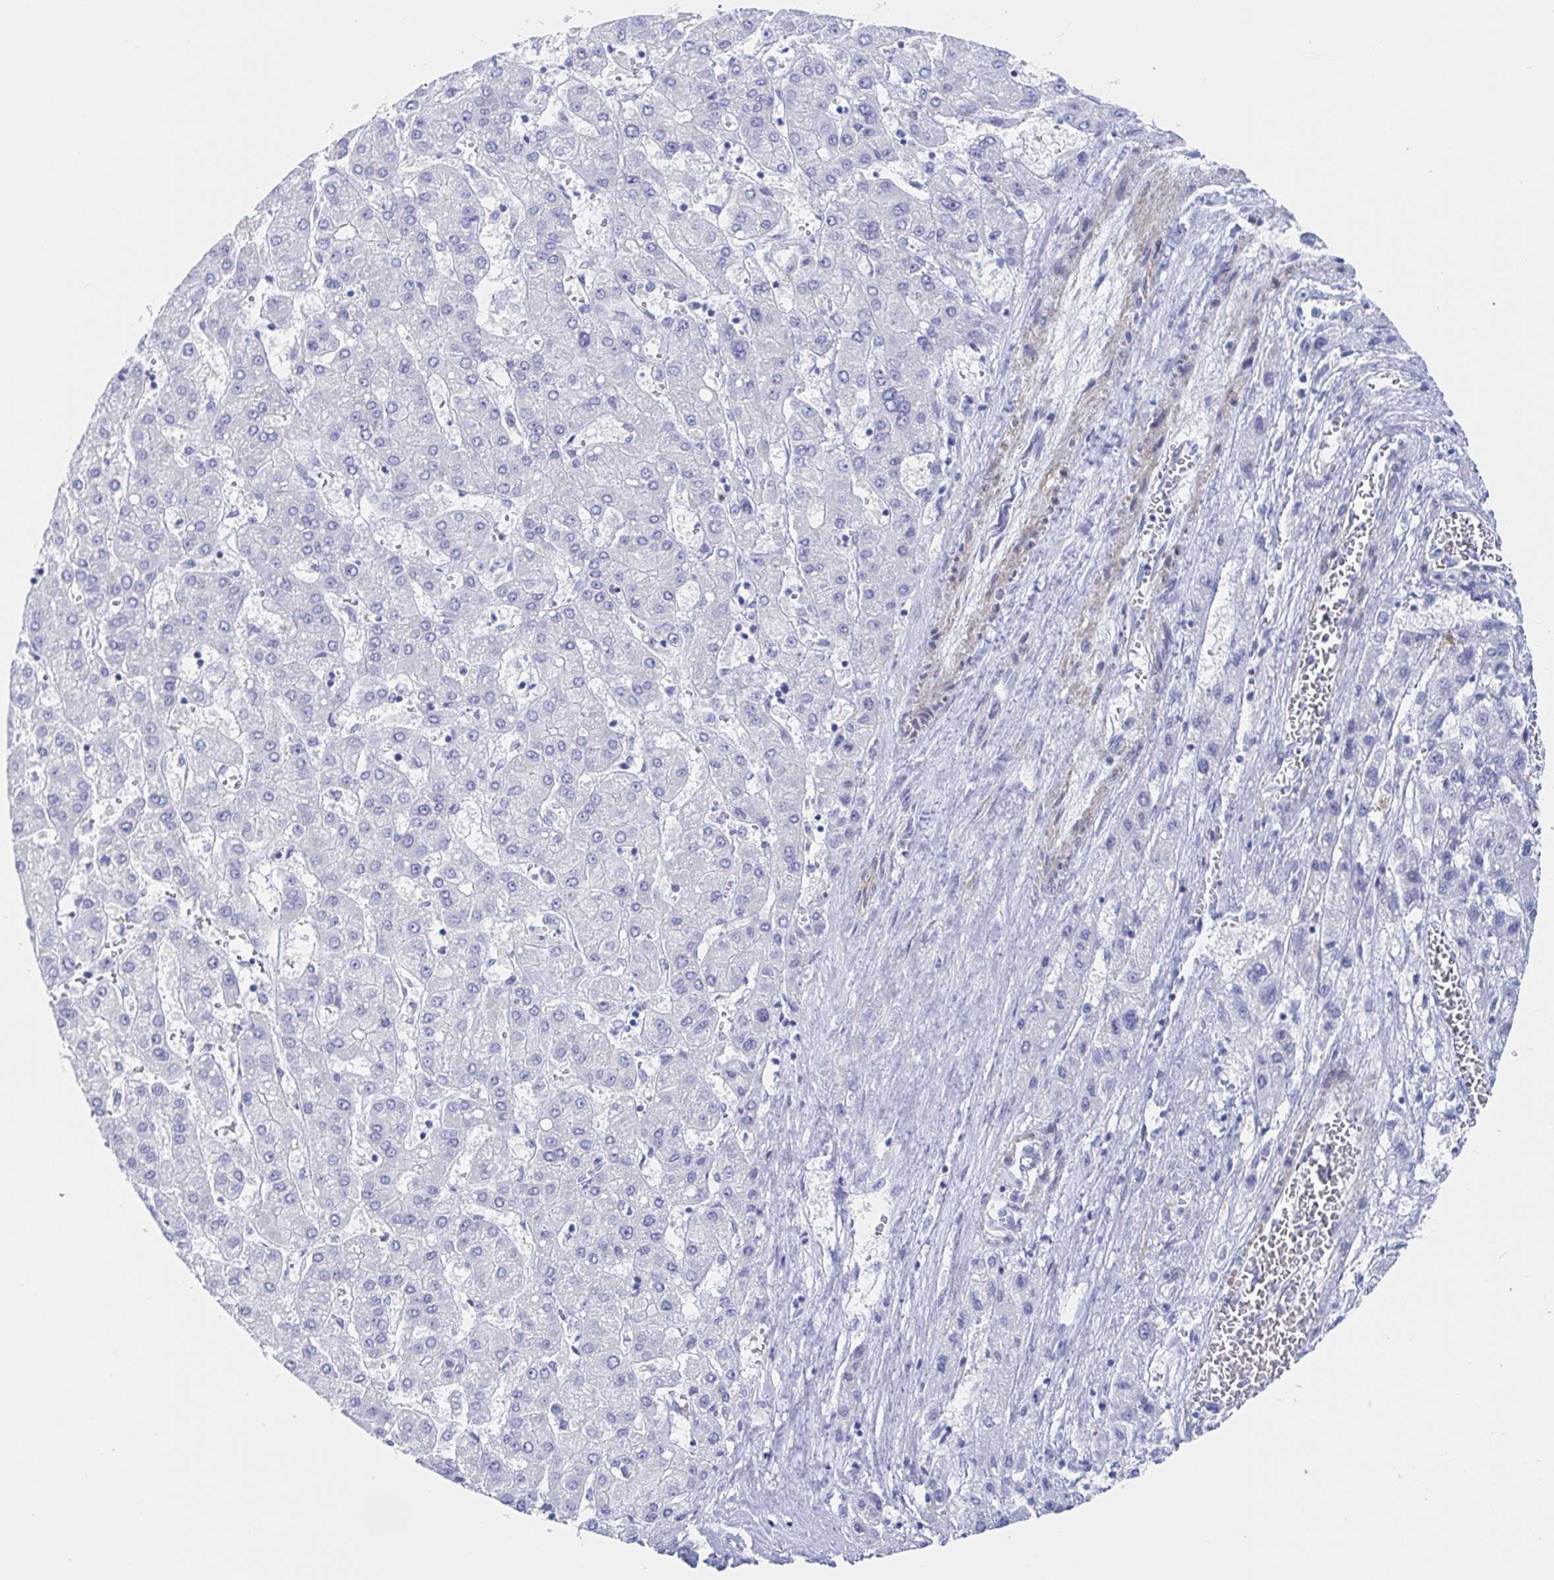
{"staining": {"intensity": "negative", "quantity": "none", "location": "none"}, "tissue": "liver cancer", "cell_type": "Tumor cells", "image_type": "cancer", "snomed": [{"axis": "morphology", "description": "Carcinoma, Hepatocellular, NOS"}, {"axis": "topography", "description": "Liver"}], "caption": "Liver hepatocellular carcinoma was stained to show a protein in brown. There is no significant positivity in tumor cells.", "gene": "PACSIN1", "patient": {"sex": "female", "age": 73}}